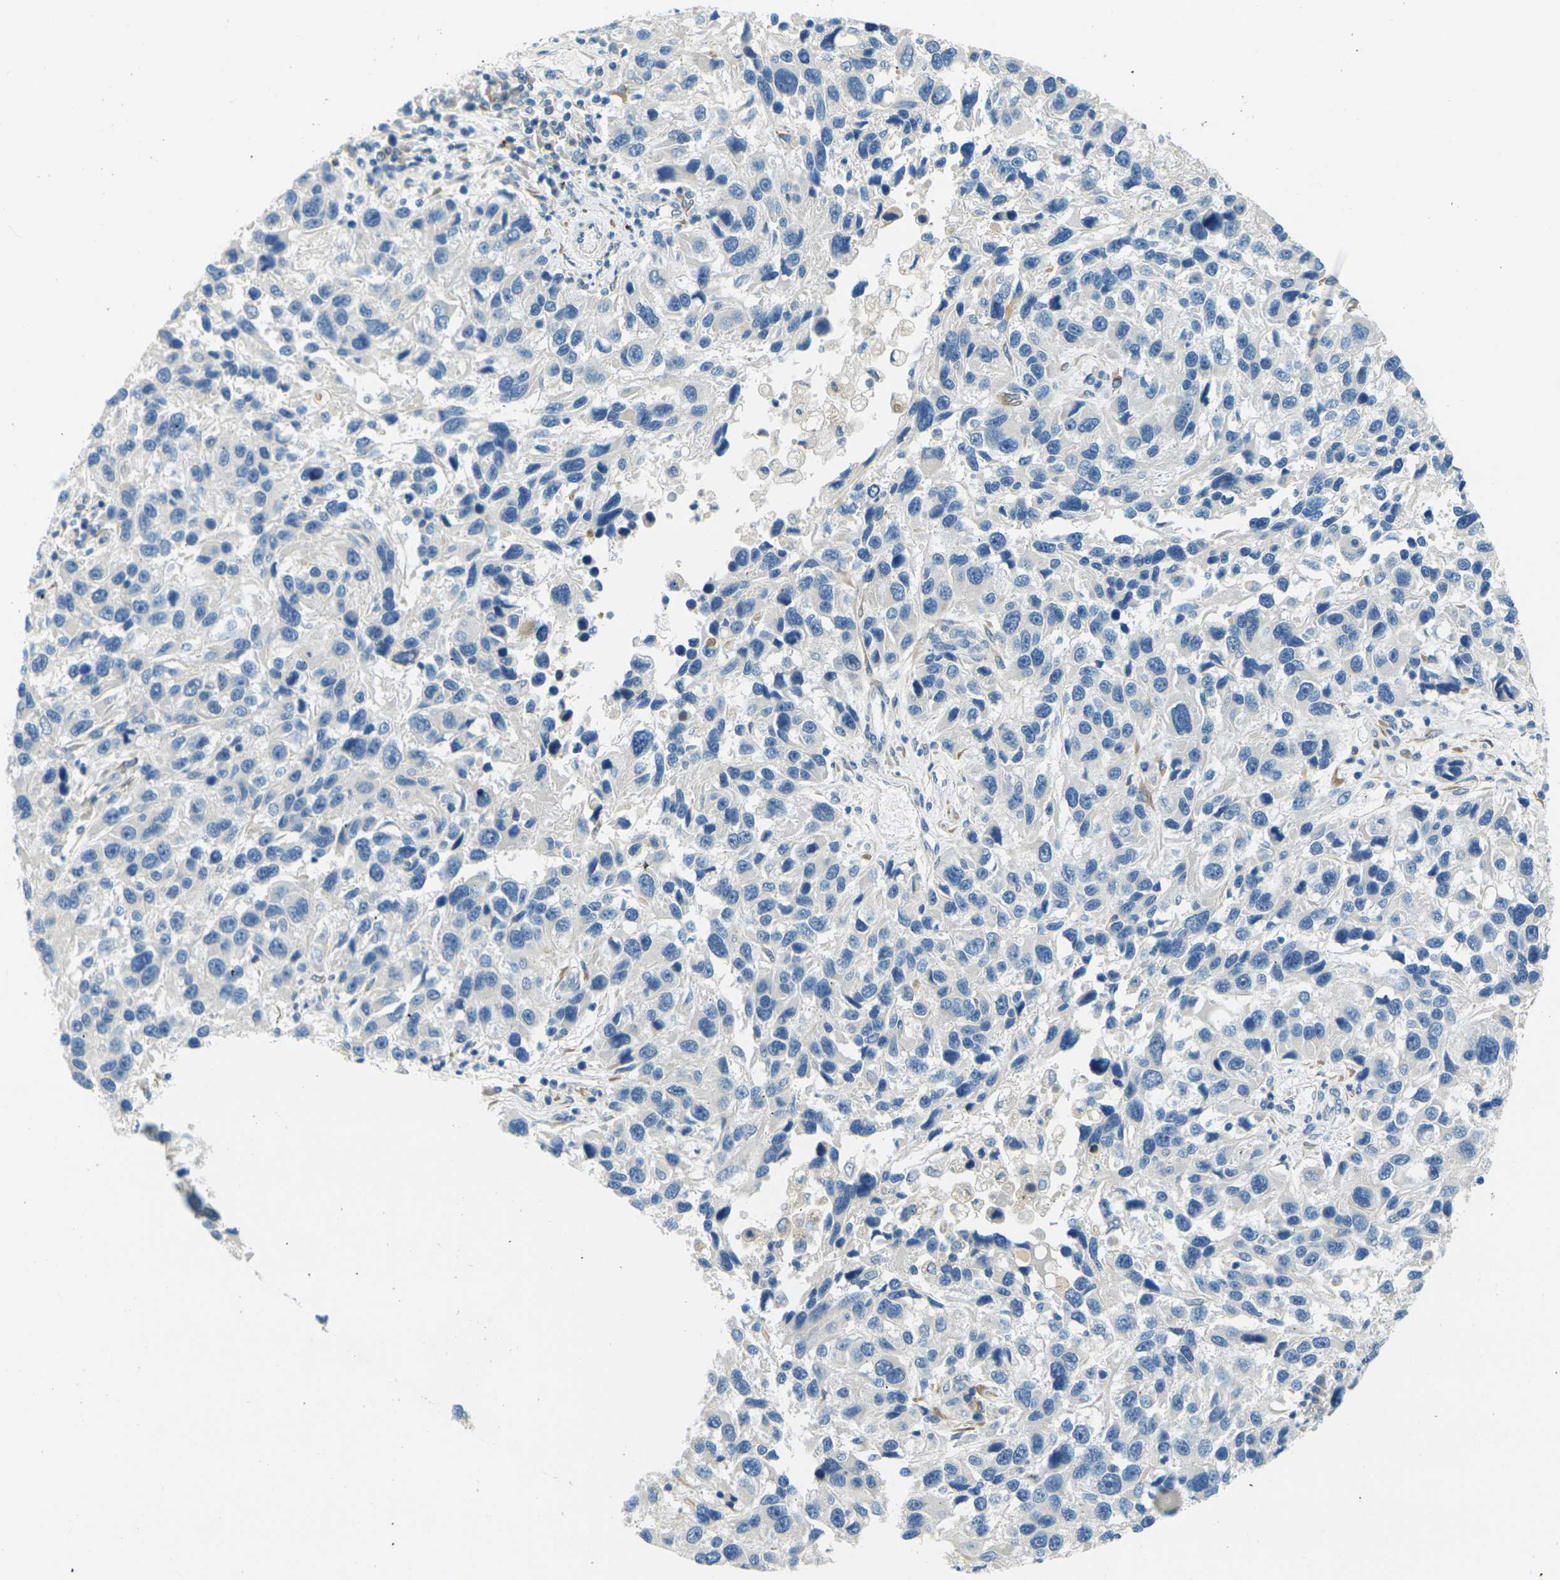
{"staining": {"intensity": "negative", "quantity": "none", "location": "none"}, "tissue": "melanoma", "cell_type": "Tumor cells", "image_type": "cancer", "snomed": [{"axis": "morphology", "description": "Malignant melanoma, NOS"}, {"axis": "topography", "description": "Skin"}], "caption": "This is an immunohistochemistry (IHC) micrograph of human melanoma. There is no staining in tumor cells.", "gene": "CYP2C8", "patient": {"sex": "male", "age": 53}}